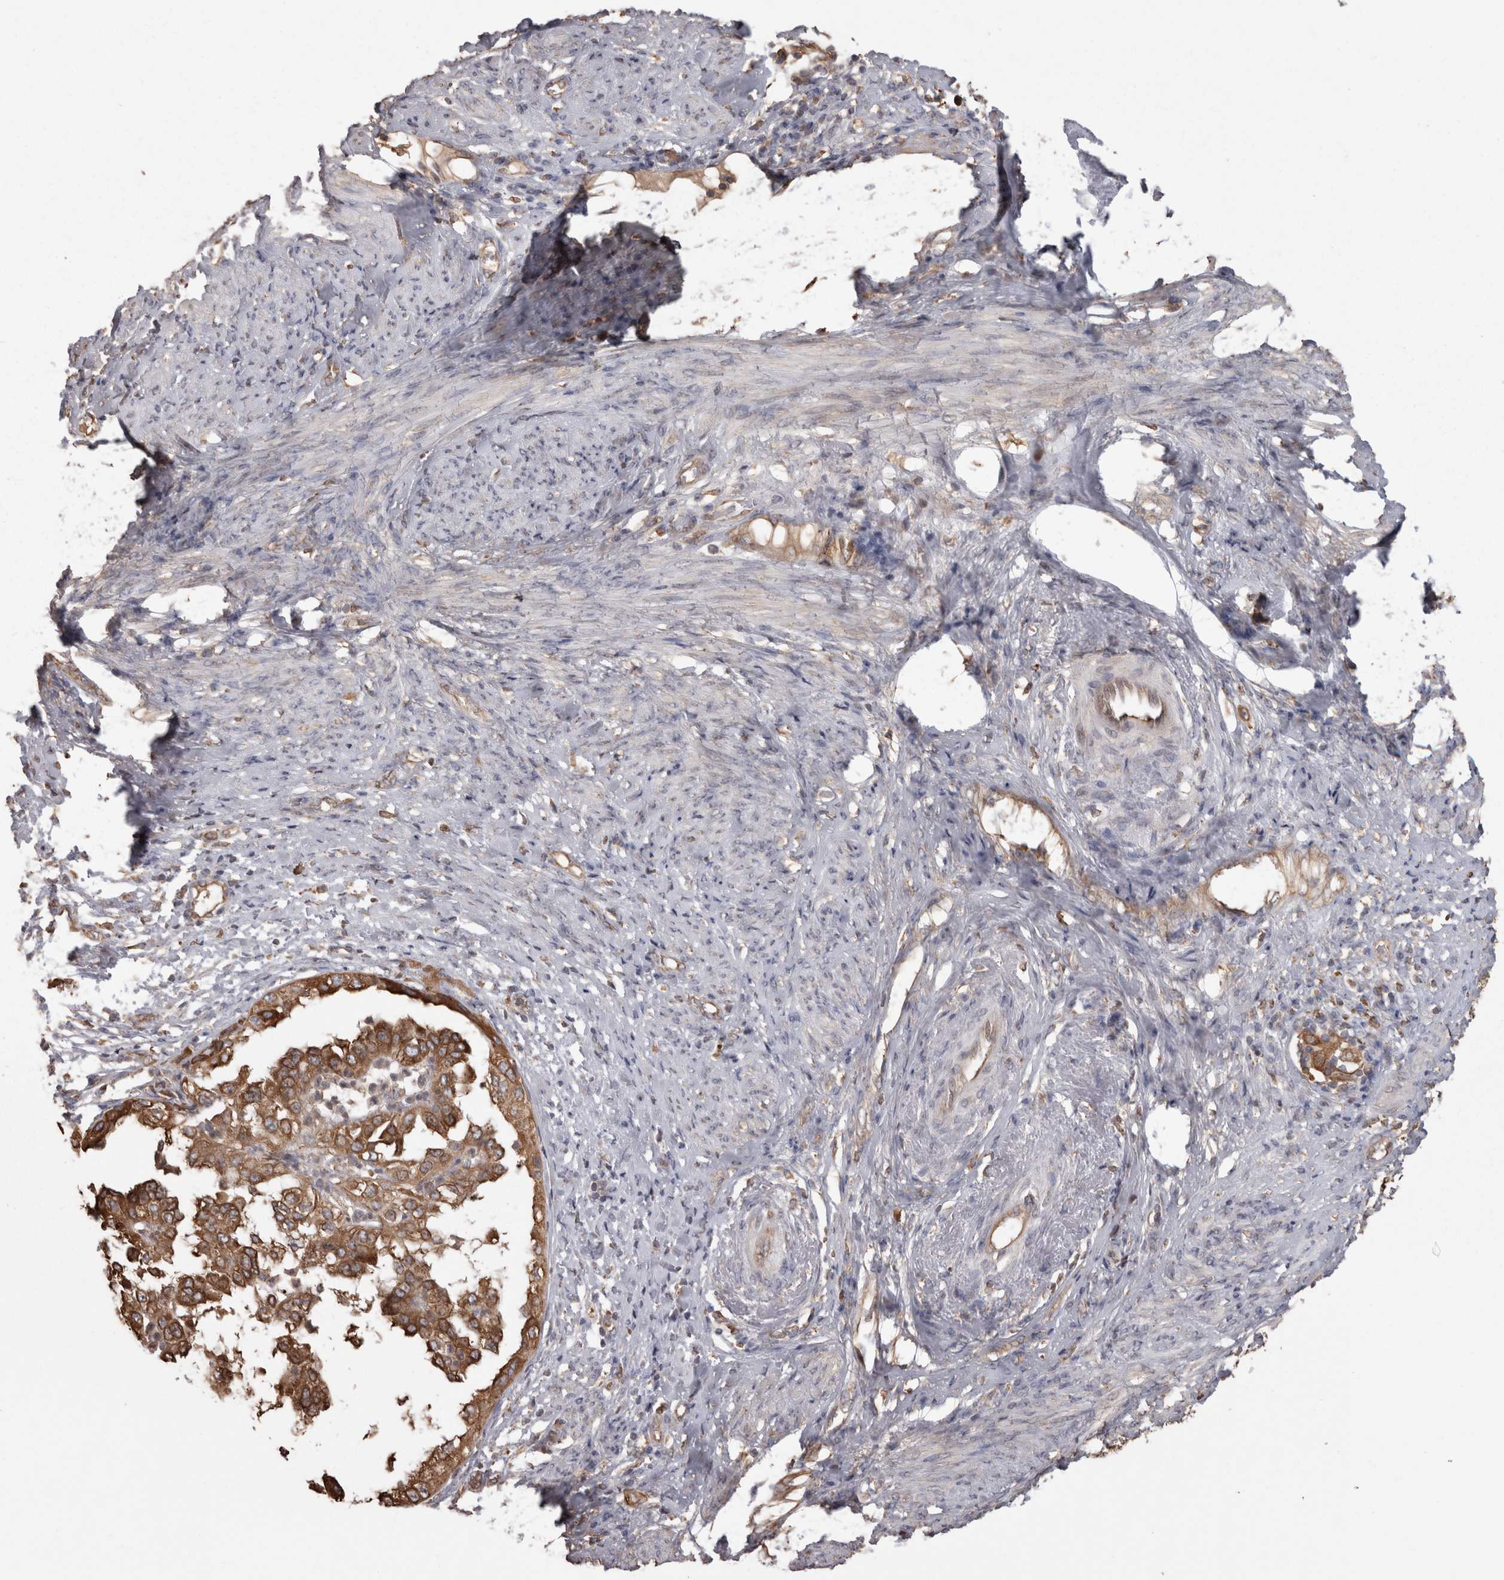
{"staining": {"intensity": "strong", "quantity": ">75%", "location": "cytoplasmic/membranous"}, "tissue": "endometrial cancer", "cell_type": "Tumor cells", "image_type": "cancer", "snomed": [{"axis": "morphology", "description": "Adenocarcinoma, NOS"}, {"axis": "topography", "description": "Endometrium"}], "caption": "Immunohistochemical staining of human endometrial adenocarcinoma exhibits high levels of strong cytoplasmic/membranous staining in about >75% of tumor cells.", "gene": "PON2", "patient": {"sex": "female", "age": 85}}